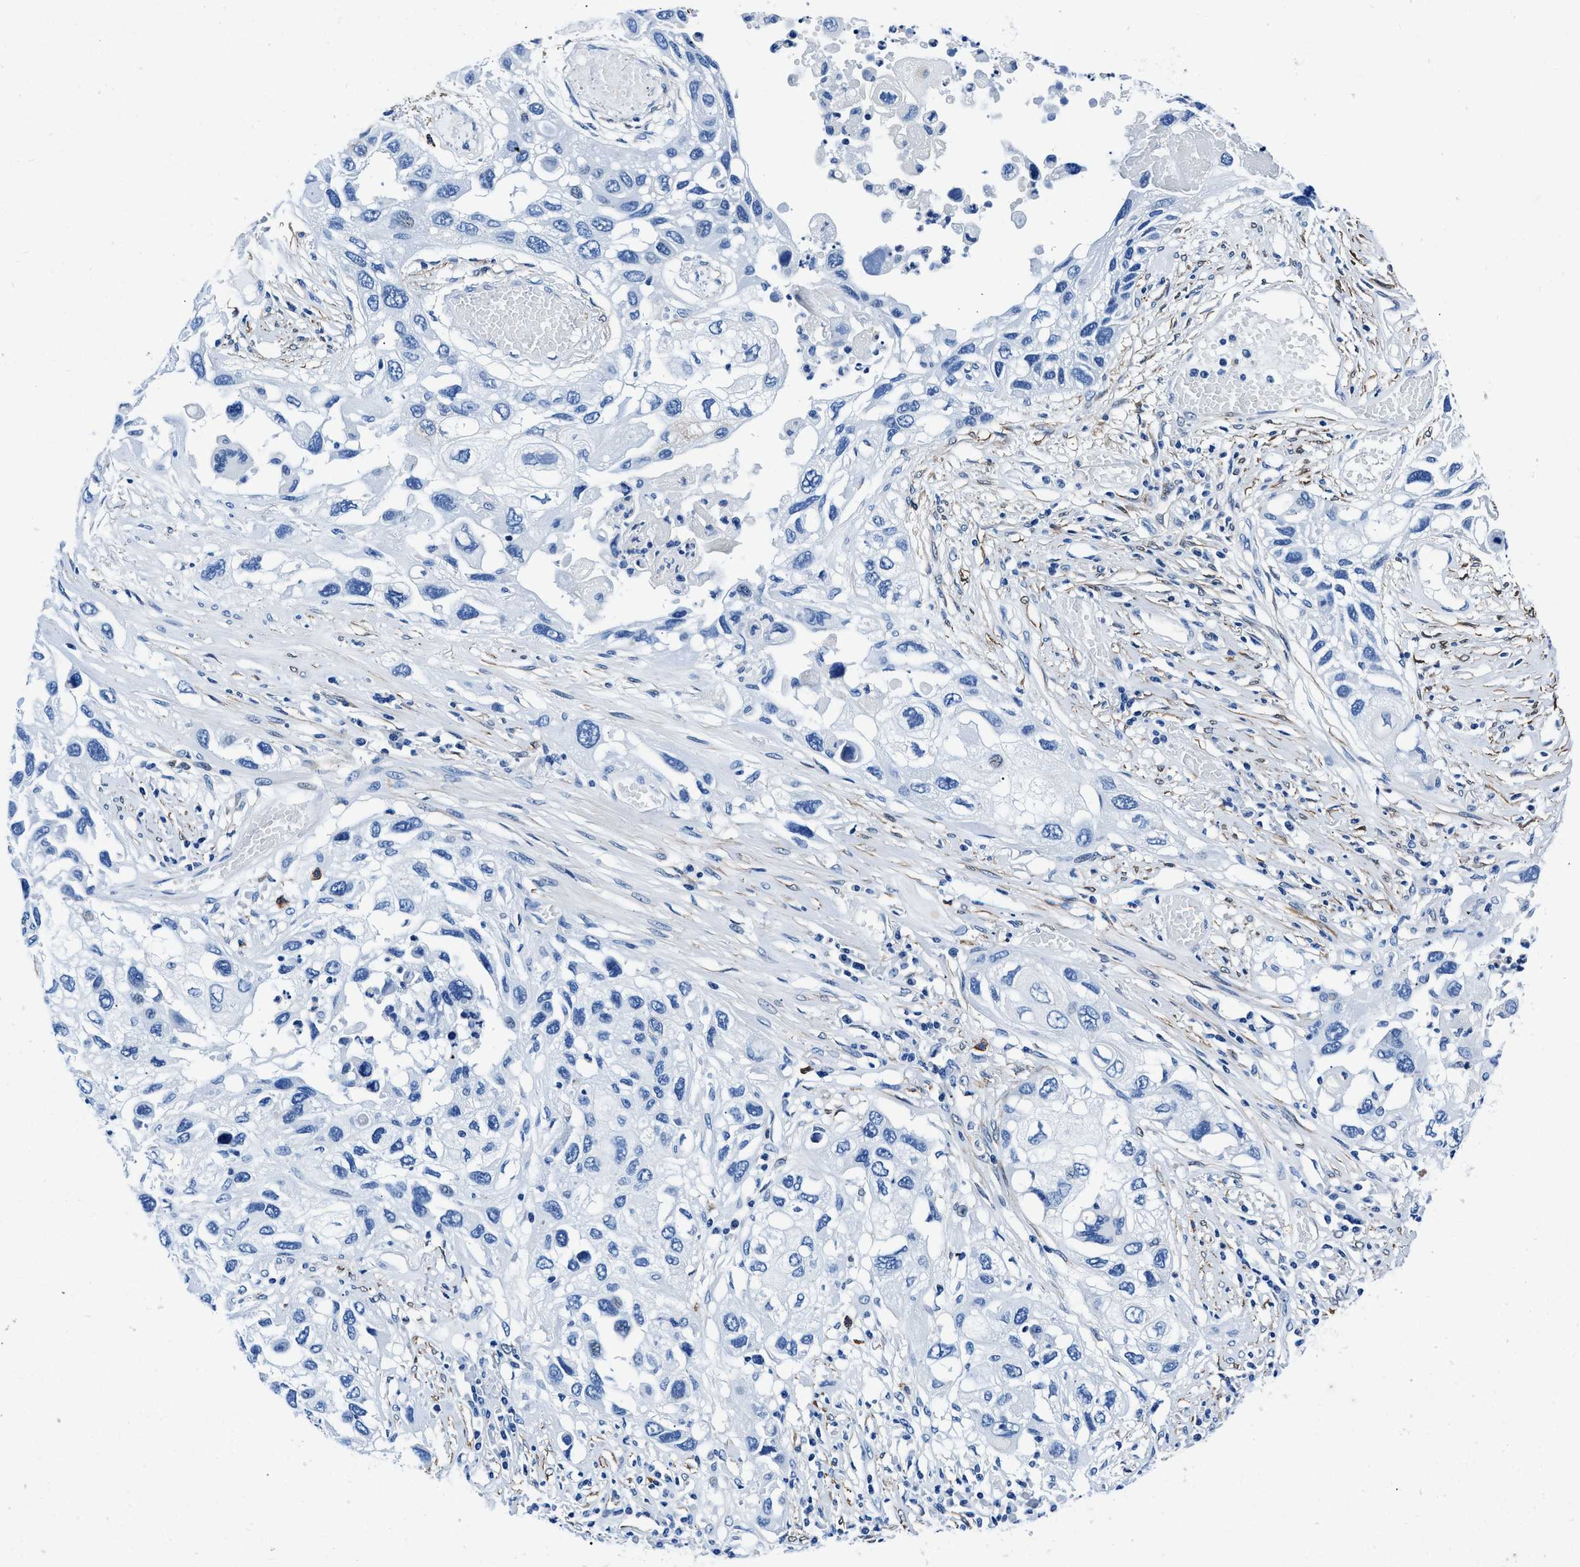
{"staining": {"intensity": "negative", "quantity": "none", "location": "none"}, "tissue": "lung cancer", "cell_type": "Tumor cells", "image_type": "cancer", "snomed": [{"axis": "morphology", "description": "Squamous cell carcinoma, NOS"}, {"axis": "topography", "description": "Lung"}], "caption": "High magnification brightfield microscopy of squamous cell carcinoma (lung) stained with DAB (3,3'-diaminobenzidine) (brown) and counterstained with hematoxylin (blue): tumor cells show no significant positivity. Nuclei are stained in blue.", "gene": "TEX261", "patient": {"sex": "male", "age": 71}}